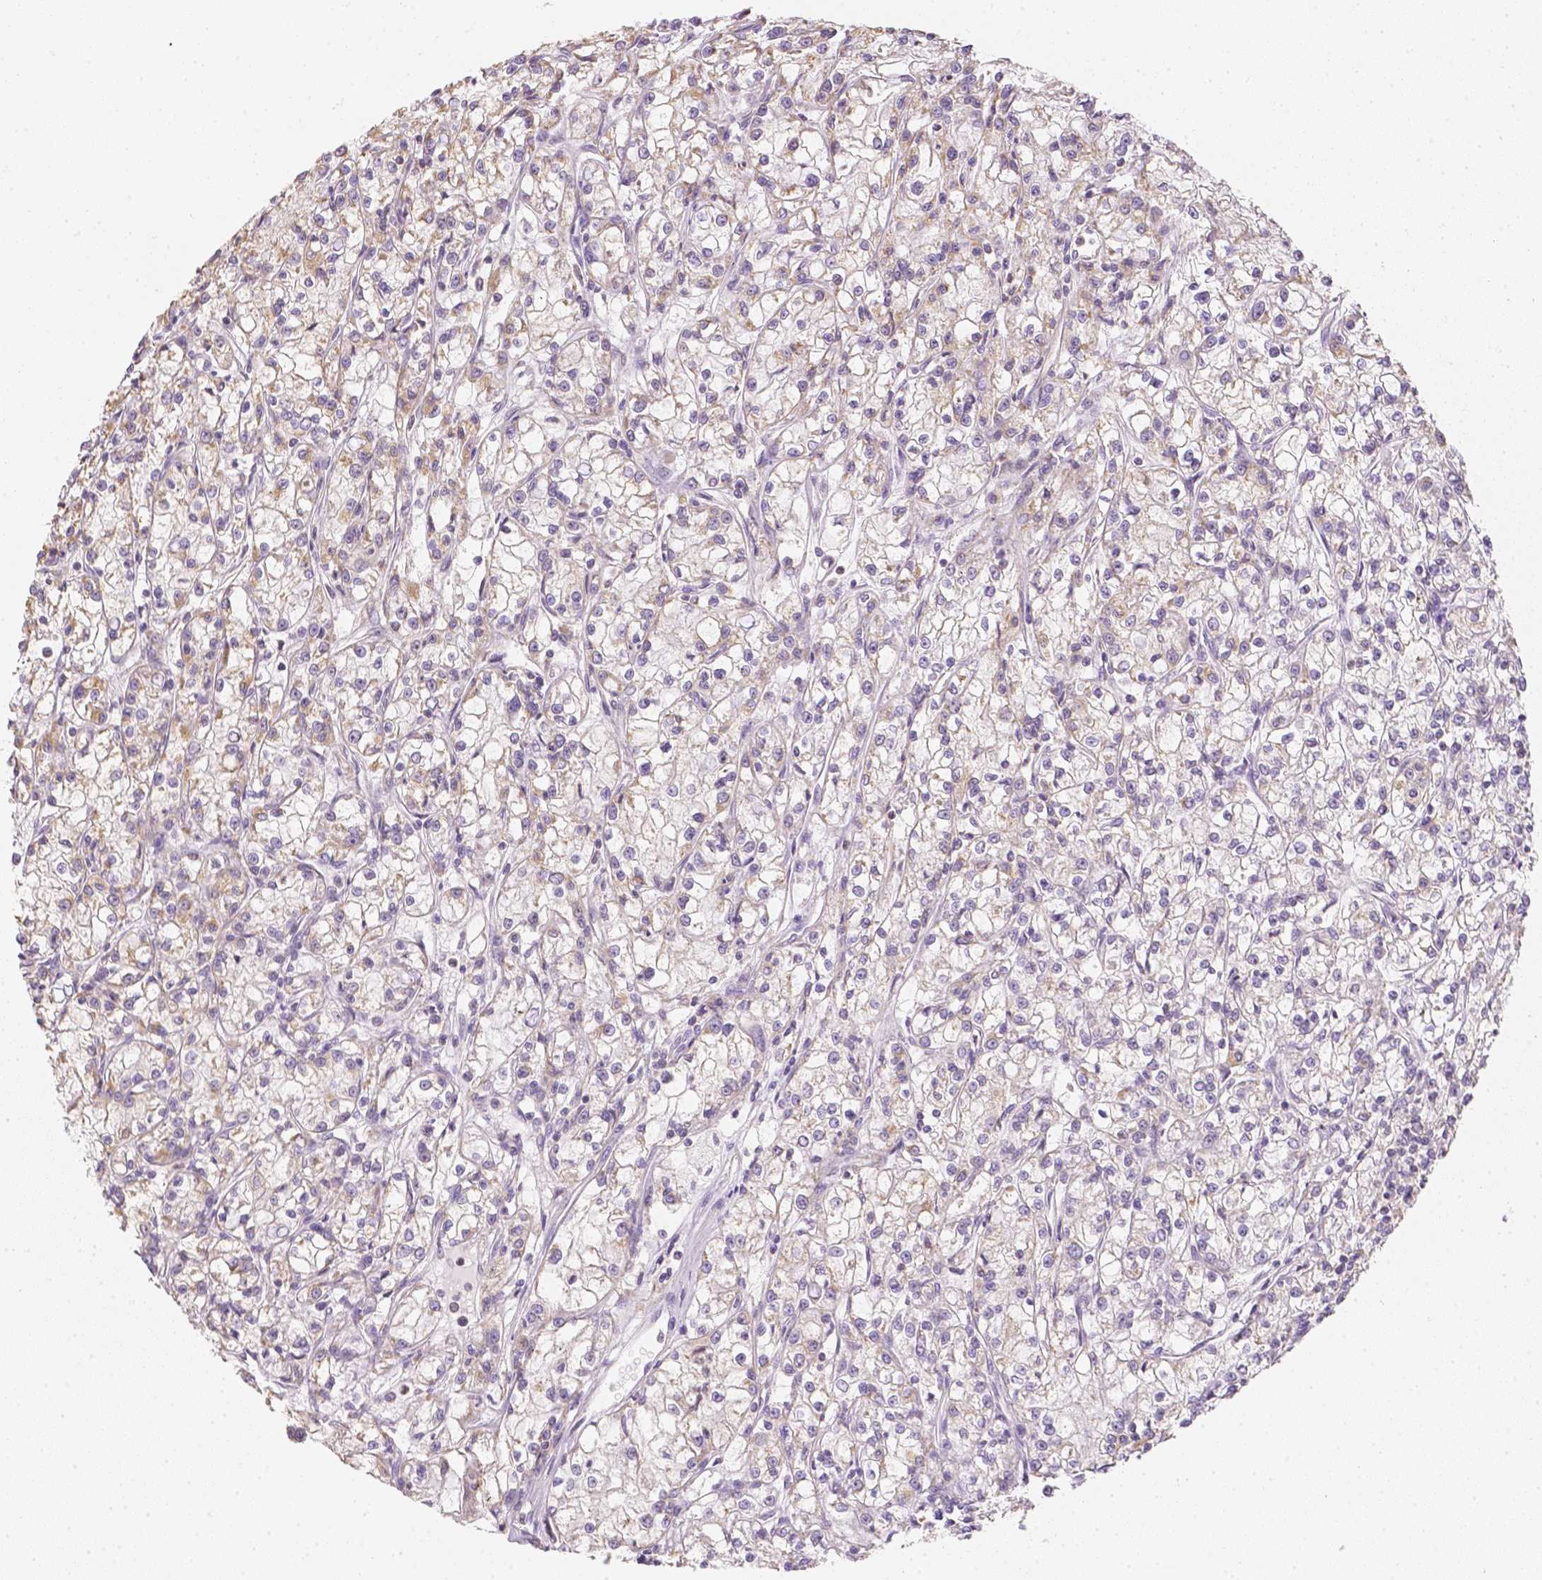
{"staining": {"intensity": "moderate", "quantity": ">75%", "location": "cytoplasmic/membranous"}, "tissue": "renal cancer", "cell_type": "Tumor cells", "image_type": "cancer", "snomed": [{"axis": "morphology", "description": "Adenocarcinoma, NOS"}, {"axis": "topography", "description": "Kidney"}], "caption": "About >75% of tumor cells in human adenocarcinoma (renal) show moderate cytoplasmic/membranous protein expression as visualized by brown immunohistochemical staining.", "gene": "NVL", "patient": {"sex": "female", "age": 59}}